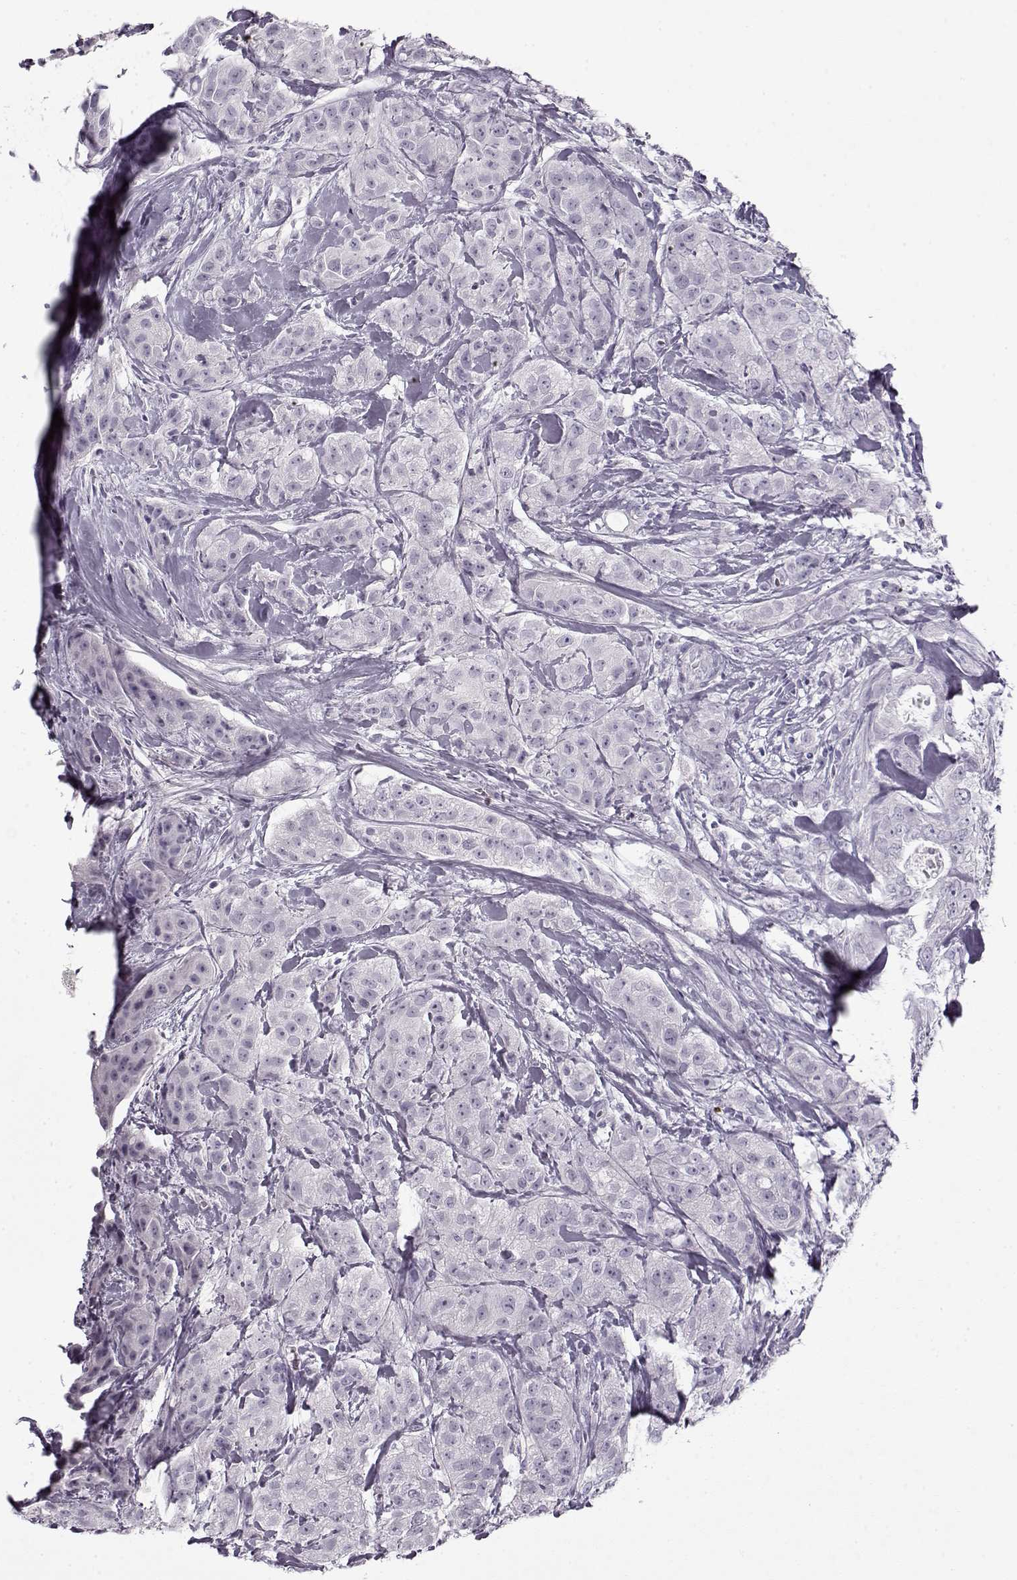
{"staining": {"intensity": "negative", "quantity": "none", "location": "none"}, "tissue": "breast cancer", "cell_type": "Tumor cells", "image_type": "cancer", "snomed": [{"axis": "morphology", "description": "Duct carcinoma"}, {"axis": "topography", "description": "Breast"}], "caption": "Image shows no significant protein staining in tumor cells of breast invasive ductal carcinoma. The staining was performed using DAB (3,3'-diaminobenzidine) to visualize the protein expression in brown, while the nuclei were stained in blue with hematoxylin (Magnification: 20x).", "gene": "PNMT", "patient": {"sex": "female", "age": 43}}